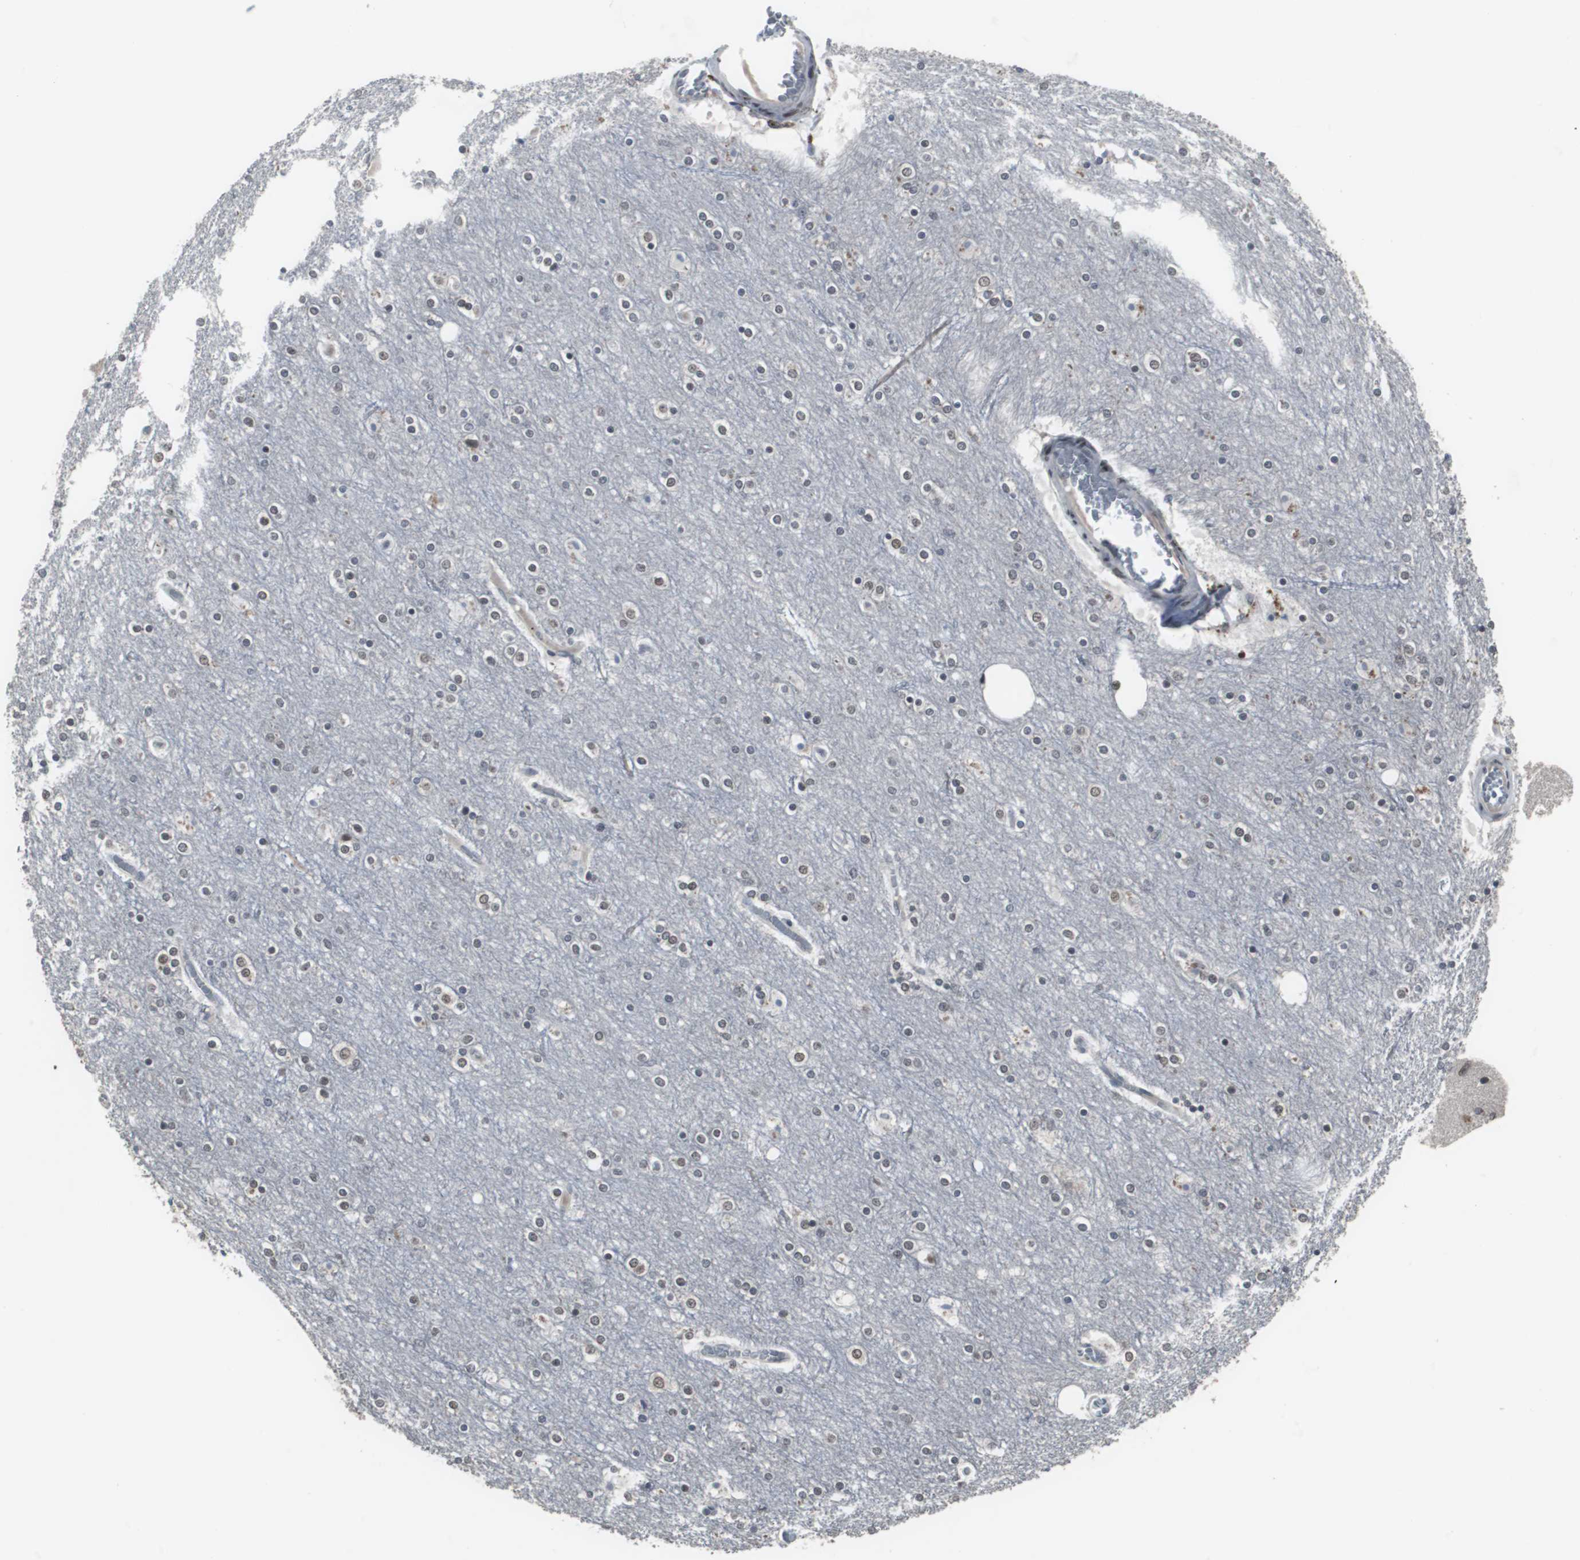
{"staining": {"intensity": "negative", "quantity": "none", "location": "none"}, "tissue": "cerebral cortex", "cell_type": "Endothelial cells", "image_type": "normal", "snomed": [{"axis": "morphology", "description": "Normal tissue, NOS"}, {"axis": "topography", "description": "Cerebral cortex"}], "caption": "Cerebral cortex stained for a protein using immunohistochemistry (IHC) demonstrates no expression endothelial cells.", "gene": "FOXP4", "patient": {"sex": "female", "age": 54}}